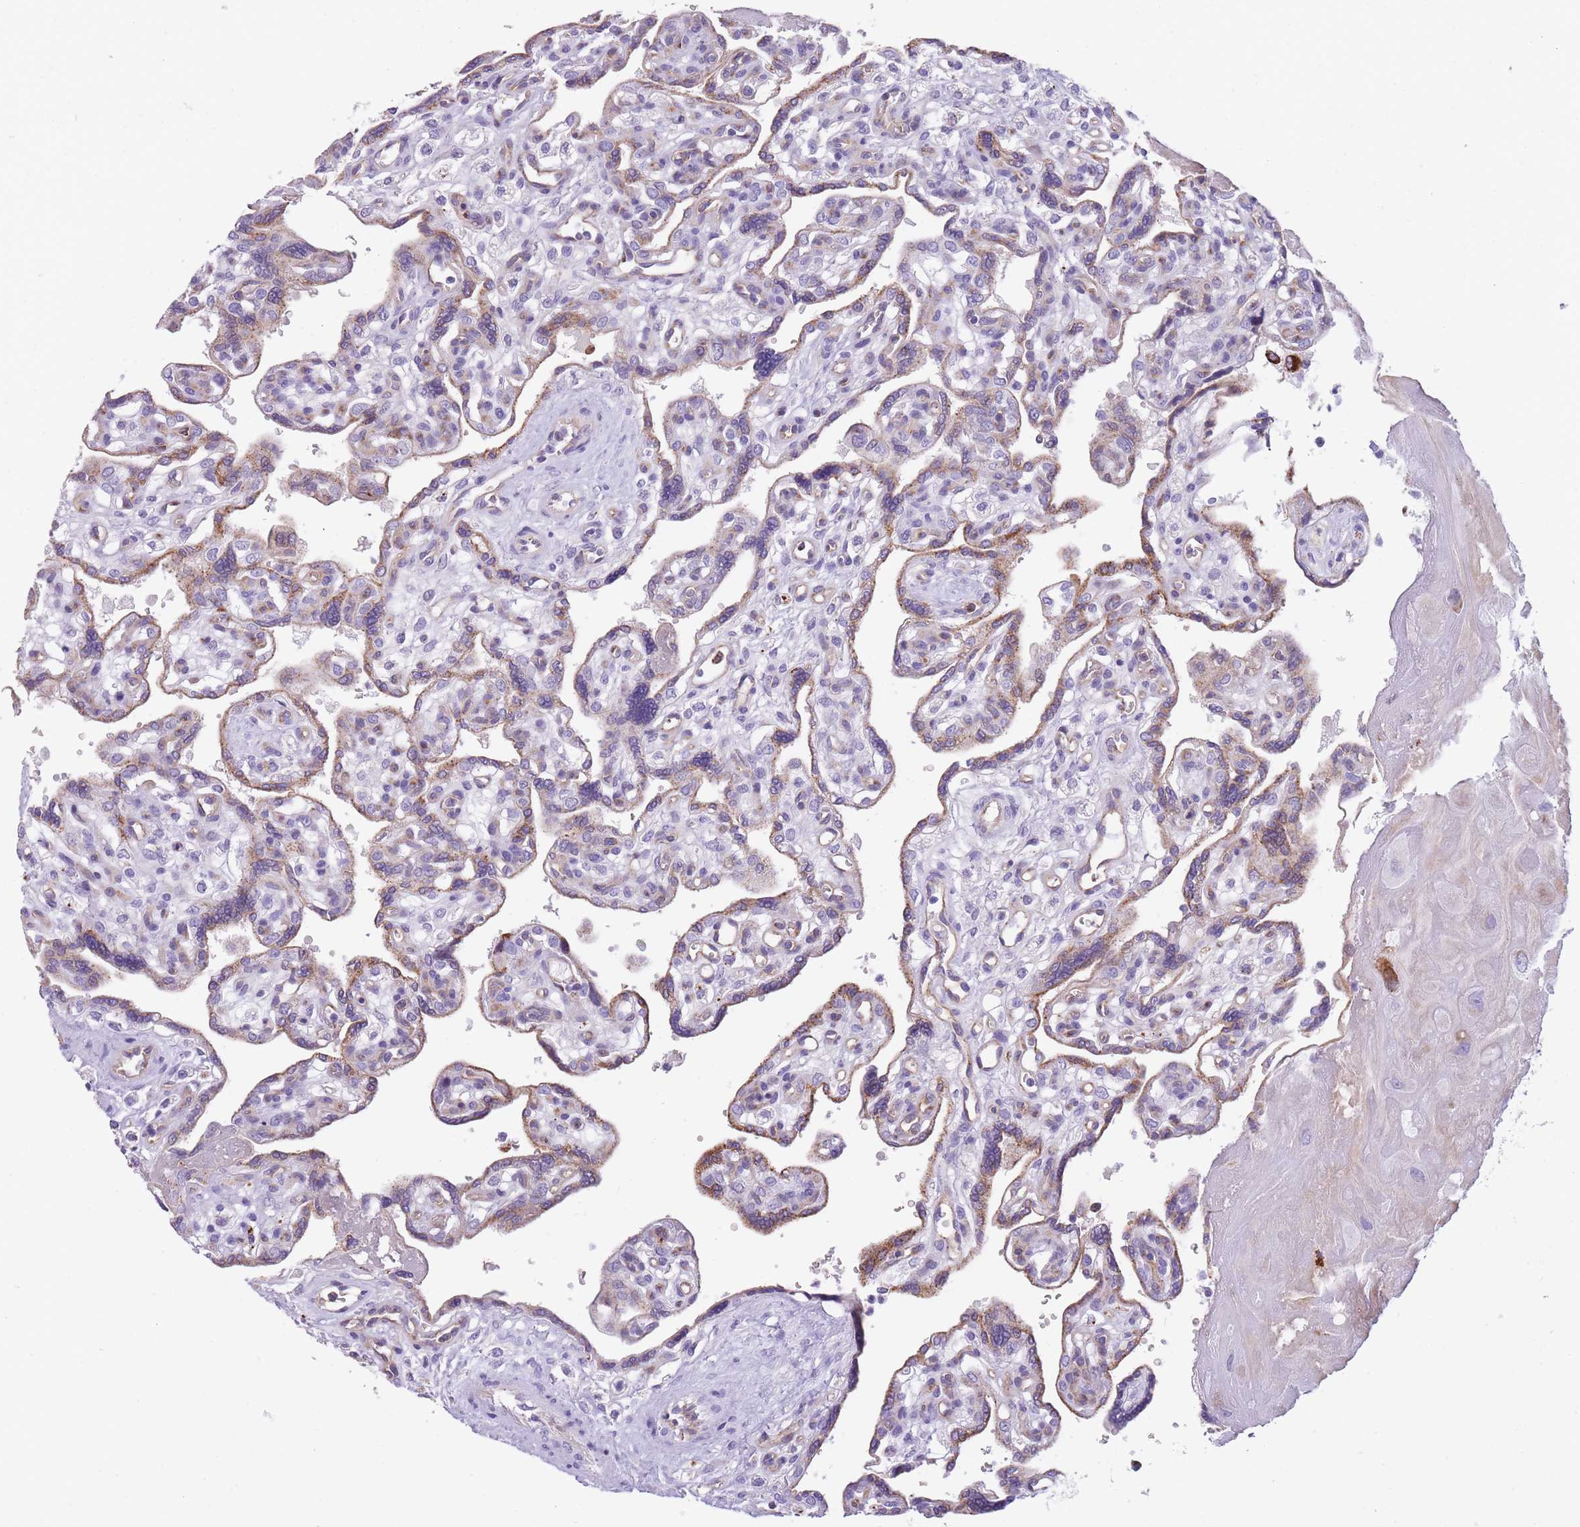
{"staining": {"intensity": "negative", "quantity": "none", "location": "none"}, "tissue": "placenta", "cell_type": "Decidual cells", "image_type": "normal", "snomed": [{"axis": "morphology", "description": "Normal tissue, NOS"}, {"axis": "topography", "description": "Placenta"}], "caption": "Immunohistochemical staining of benign placenta demonstrates no significant expression in decidual cells.", "gene": "GNAT1", "patient": {"sex": "female", "age": 39}}